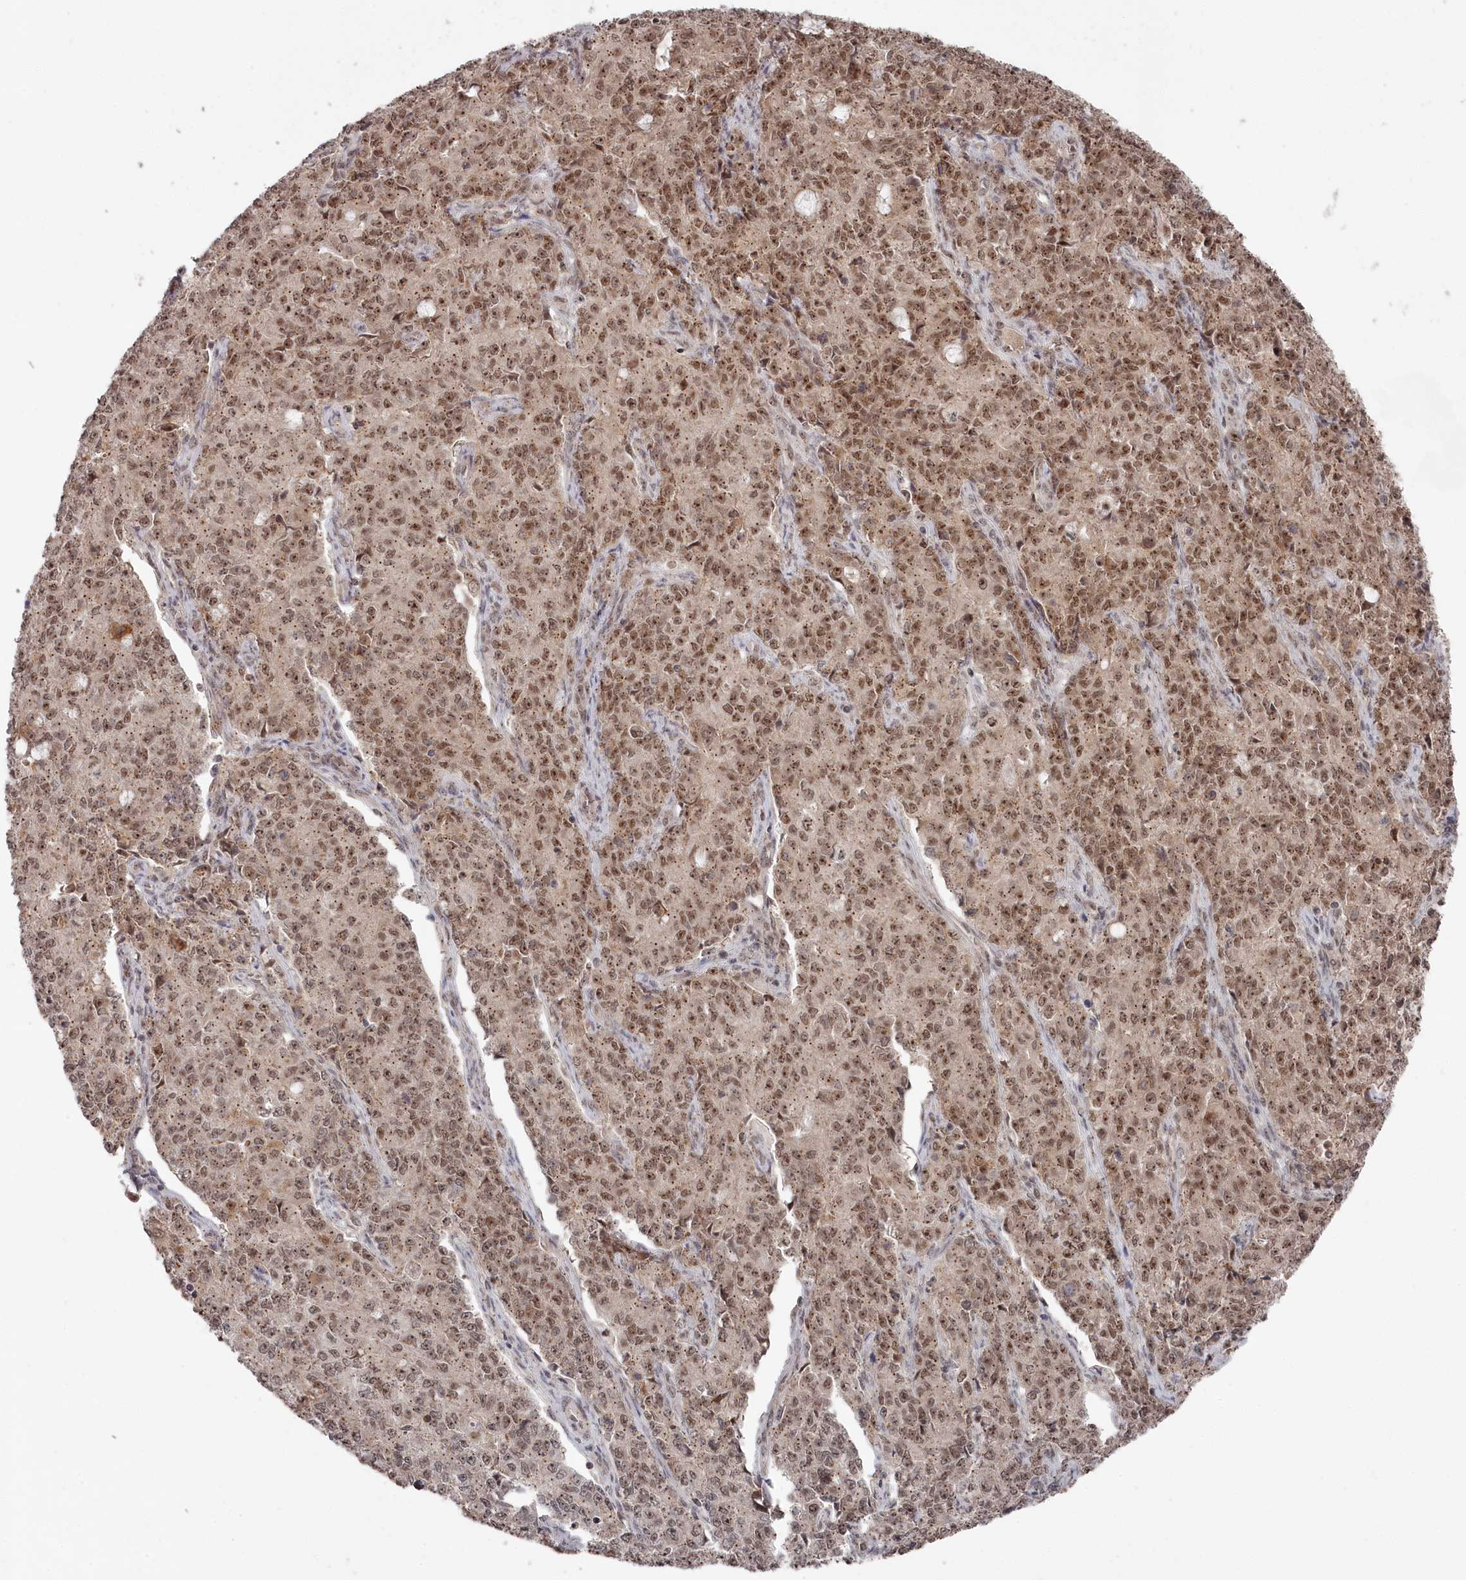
{"staining": {"intensity": "moderate", "quantity": ">75%", "location": "nuclear"}, "tissue": "endometrial cancer", "cell_type": "Tumor cells", "image_type": "cancer", "snomed": [{"axis": "morphology", "description": "Adenocarcinoma, NOS"}, {"axis": "topography", "description": "Endometrium"}], "caption": "This micrograph exhibits immunohistochemistry staining of adenocarcinoma (endometrial), with medium moderate nuclear expression in about >75% of tumor cells.", "gene": "EXOSC1", "patient": {"sex": "female", "age": 50}}